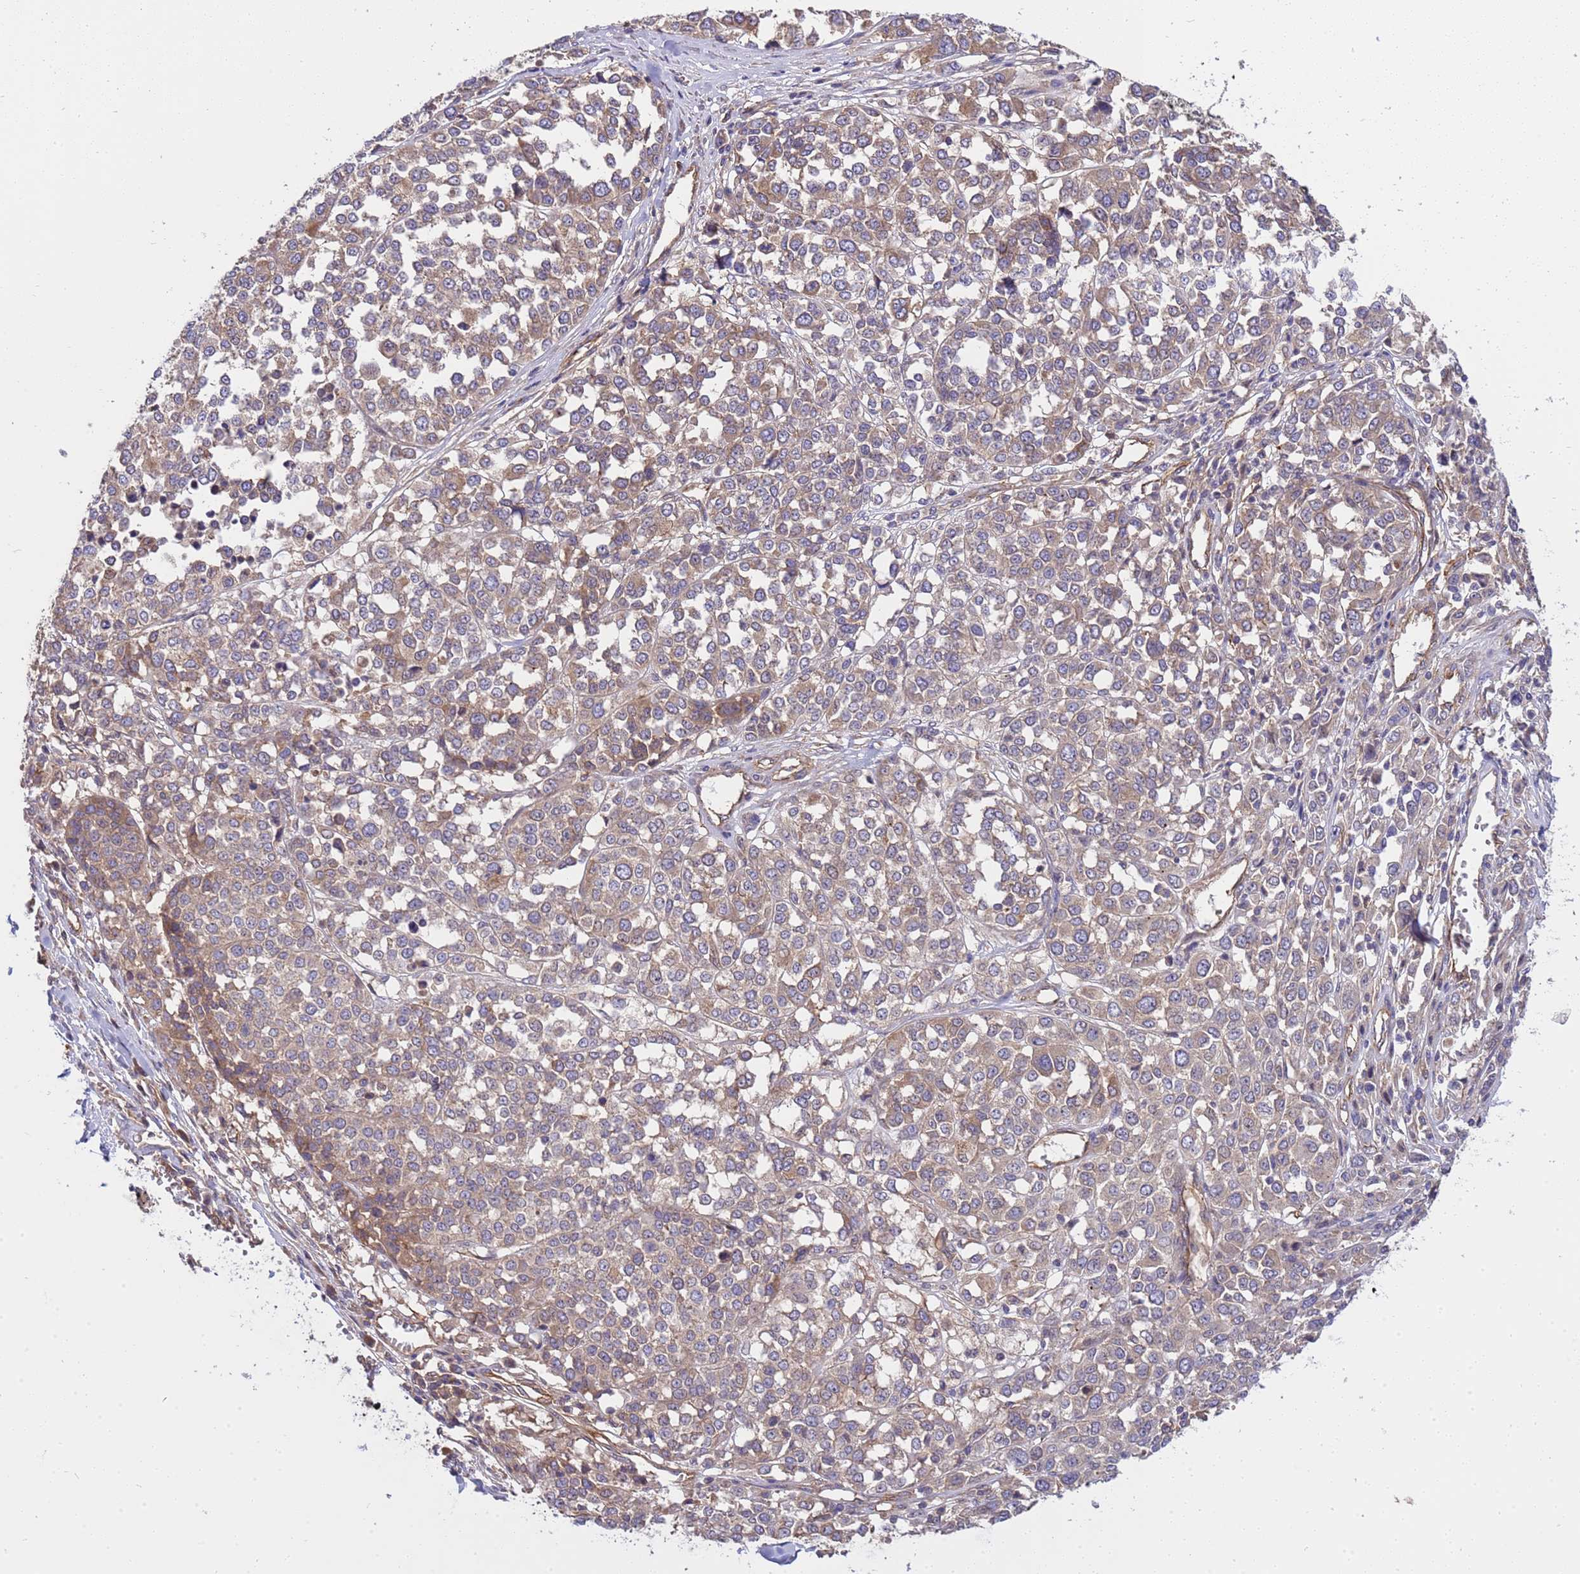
{"staining": {"intensity": "moderate", "quantity": "25%-75%", "location": "cytoplasmic/membranous"}, "tissue": "melanoma", "cell_type": "Tumor cells", "image_type": "cancer", "snomed": [{"axis": "morphology", "description": "Malignant melanoma, Metastatic site"}, {"axis": "topography", "description": "Lymph node"}], "caption": "A brown stain labels moderate cytoplasmic/membranous positivity of a protein in human malignant melanoma (metastatic site) tumor cells.", "gene": "SMCO3", "patient": {"sex": "male", "age": 44}}